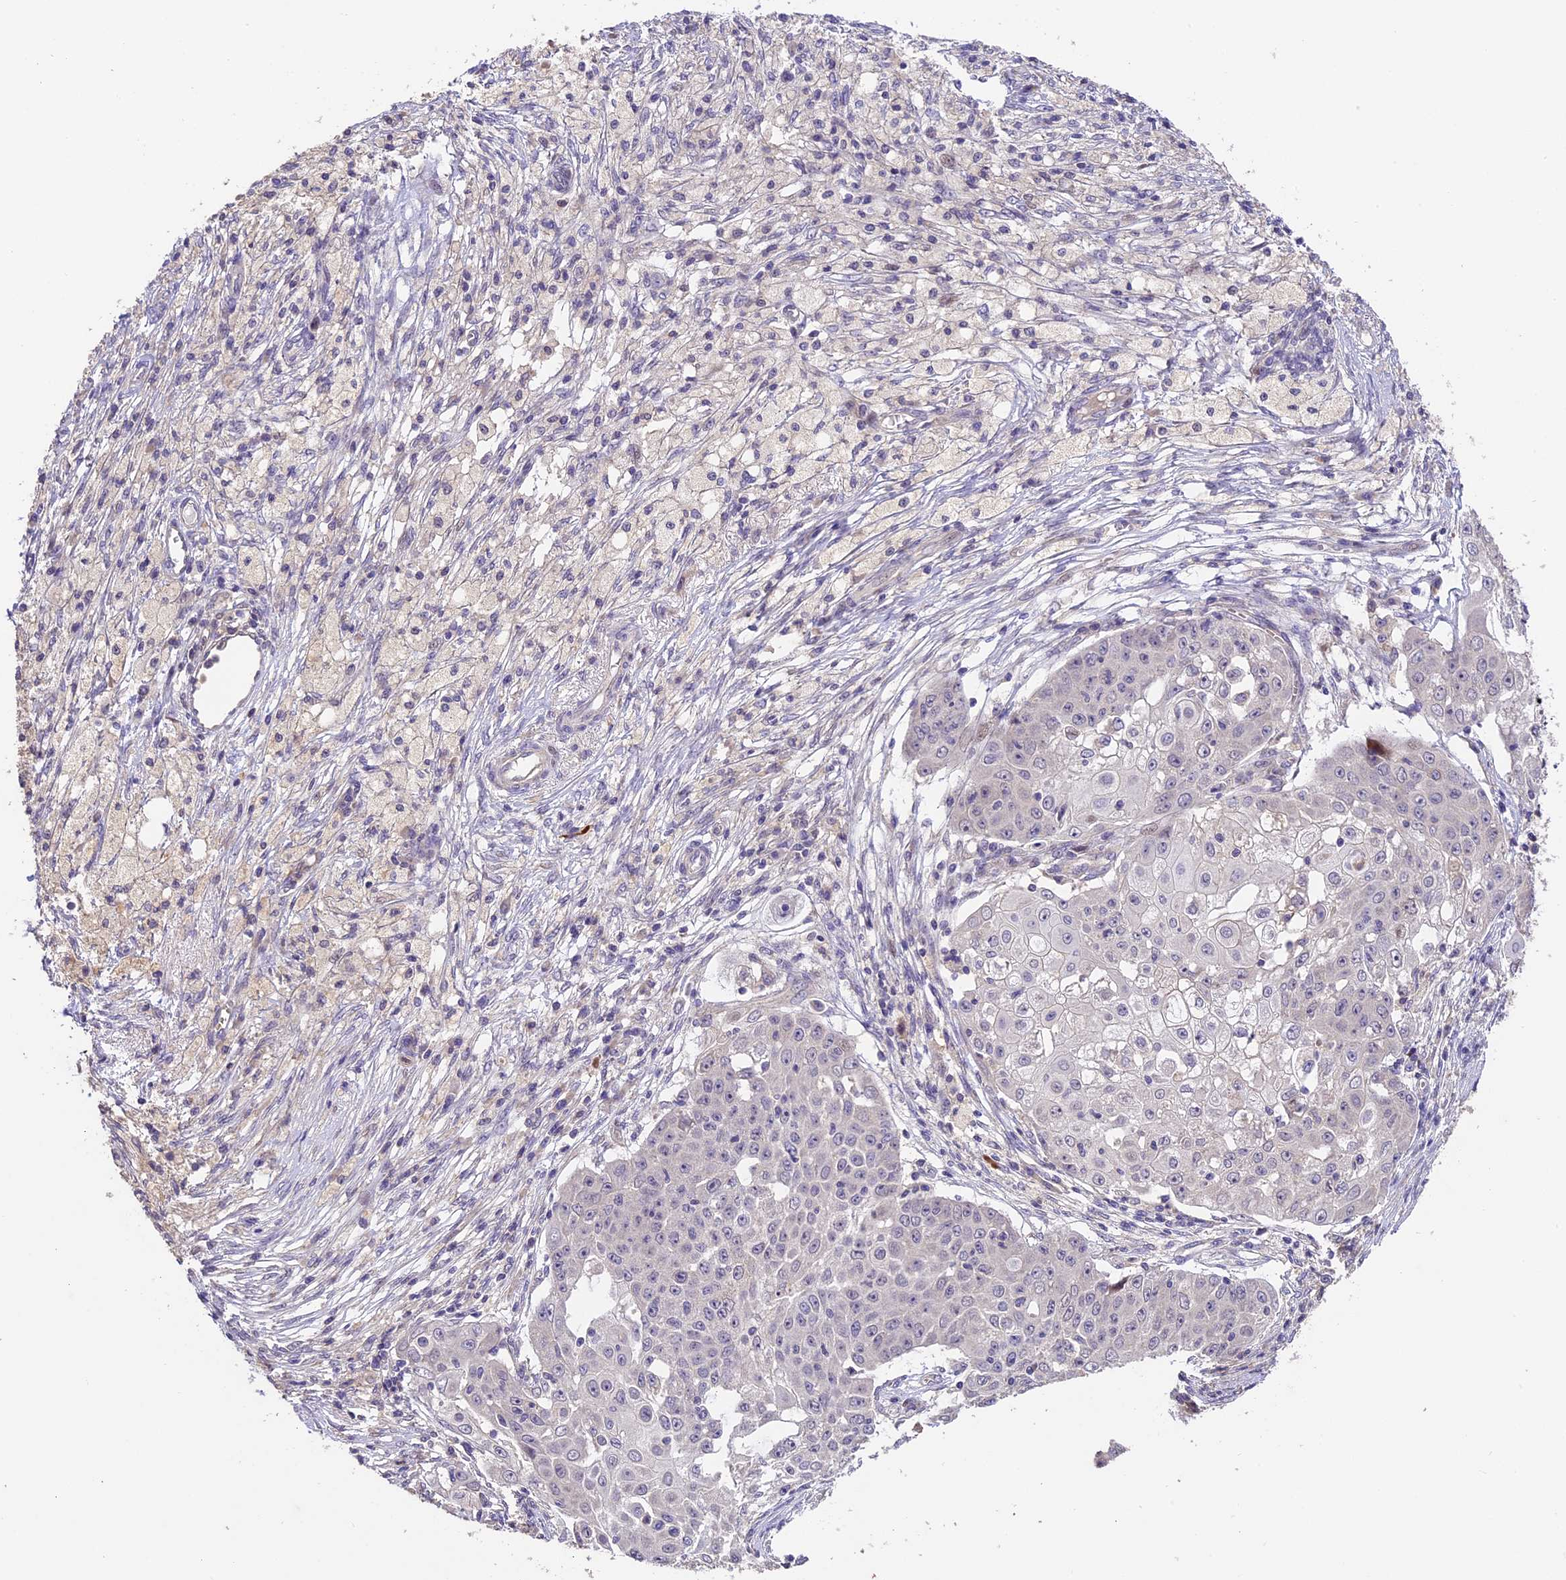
{"staining": {"intensity": "negative", "quantity": "none", "location": "none"}, "tissue": "ovarian cancer", "cell_type": "Tumor cells", "image_type": "cancer", "snomed": [{"axis": "morphology", "description": "Carcinoma, endometroid"}, {"axis": "topography", "description": "Ovary"}], "caption": "A micrograph of human ovarian cancer (endometroid carcinoma) is negative for staining in tumor cells.", "gene": "DGKH", "patient": {"sex": "female", "age": 42}}